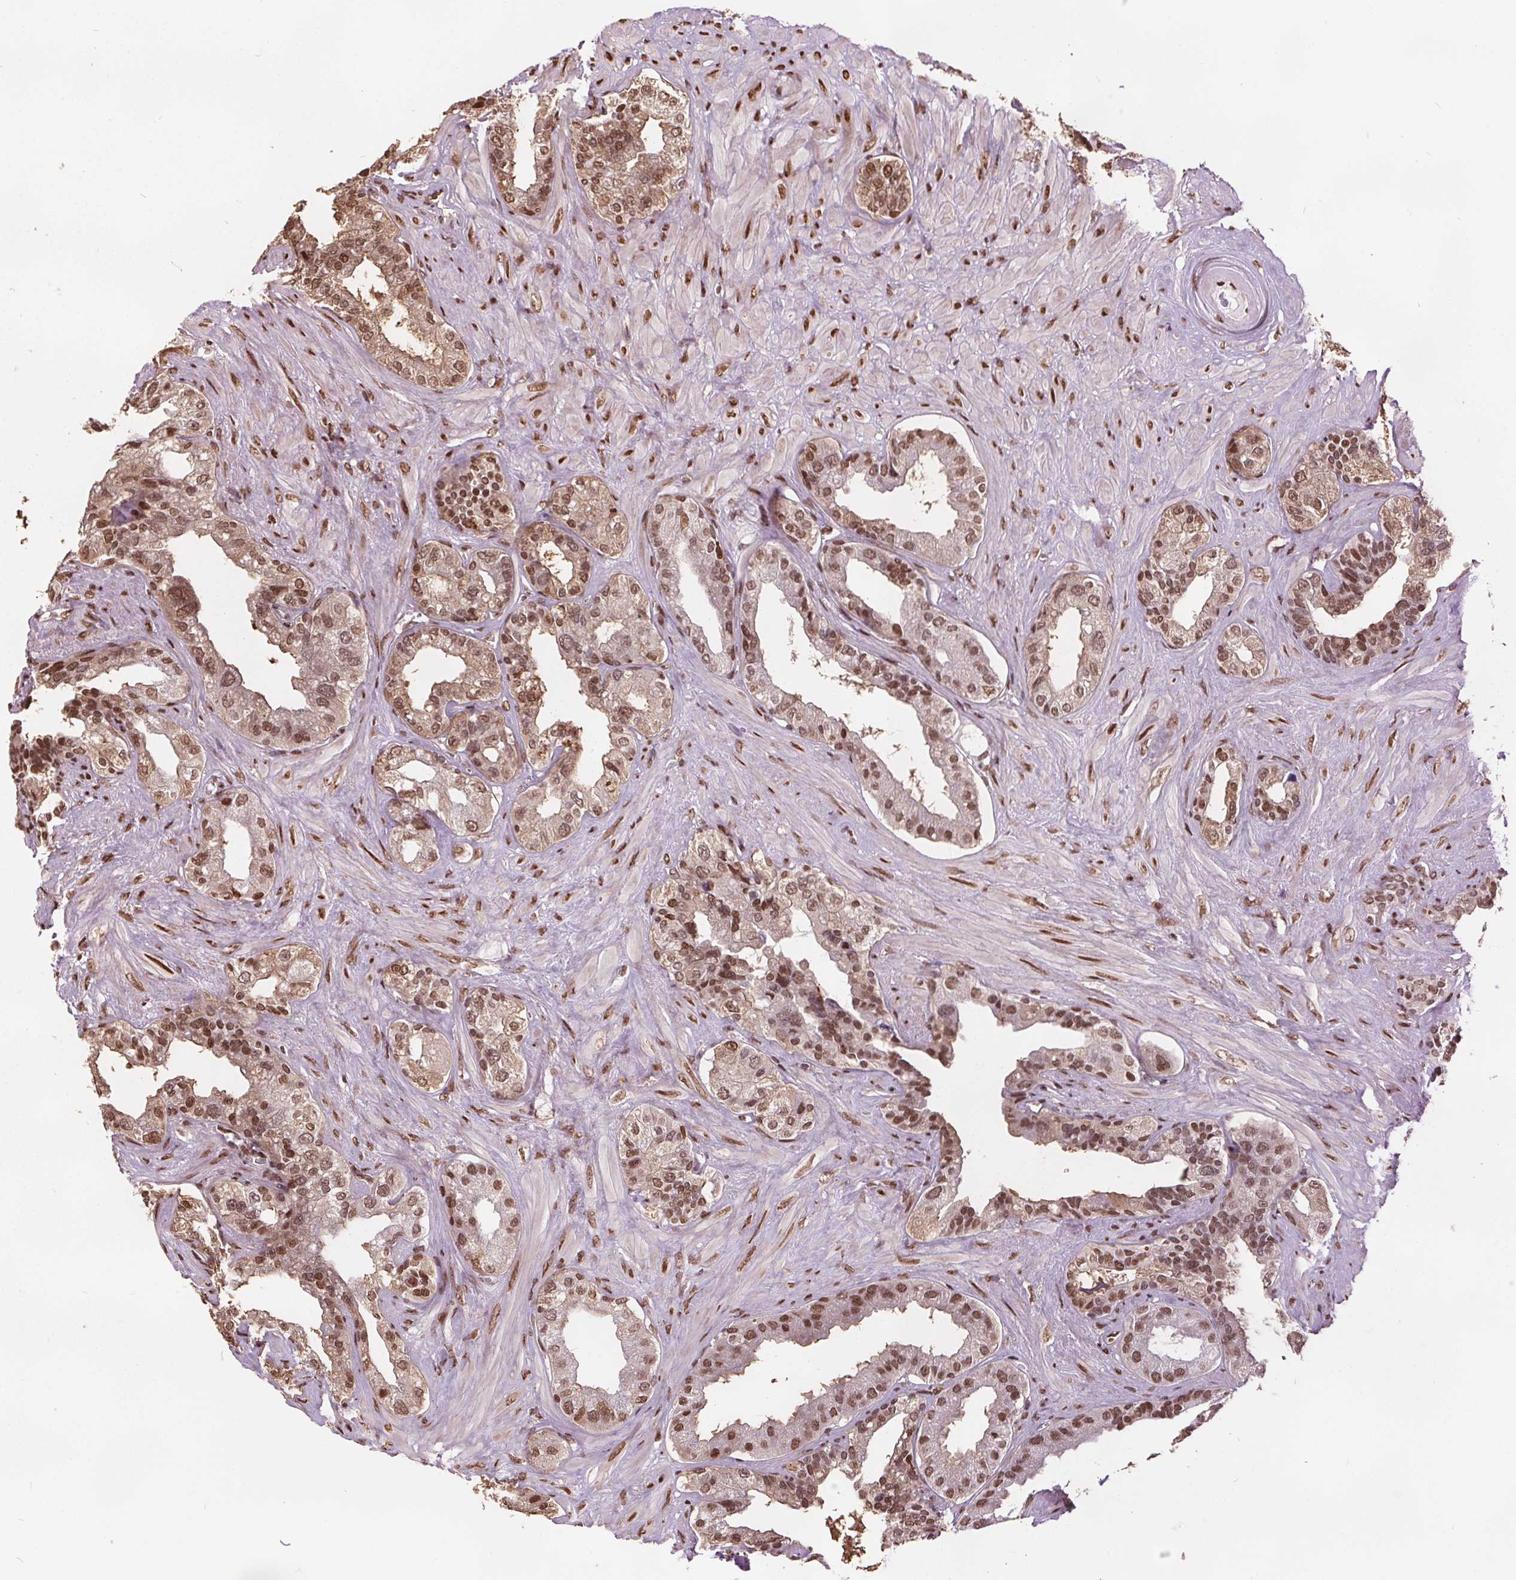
{"staining": {"intensity": "moderate", "quantity": ">75%", "location": "nuclear"}, "tissue": "seminal vesicle", "cell_type": "Glandular cells", "image_type": "normal", "snomed": [{"axis": "morphology", "description": "Normal tissue, NOS"}, {"axis": "topography", "description": "Seminal veicle"}, {"axis": "topography", "description": "Peripheral nerve tissue"}], "caption": "The photomicrograph reveals a brown stain indicating the presence of a protein in the nuclear of glandular cells in seminal vesicle.", "gene": "ISLR2", "patient": {"sex": "male", "age": 76}}